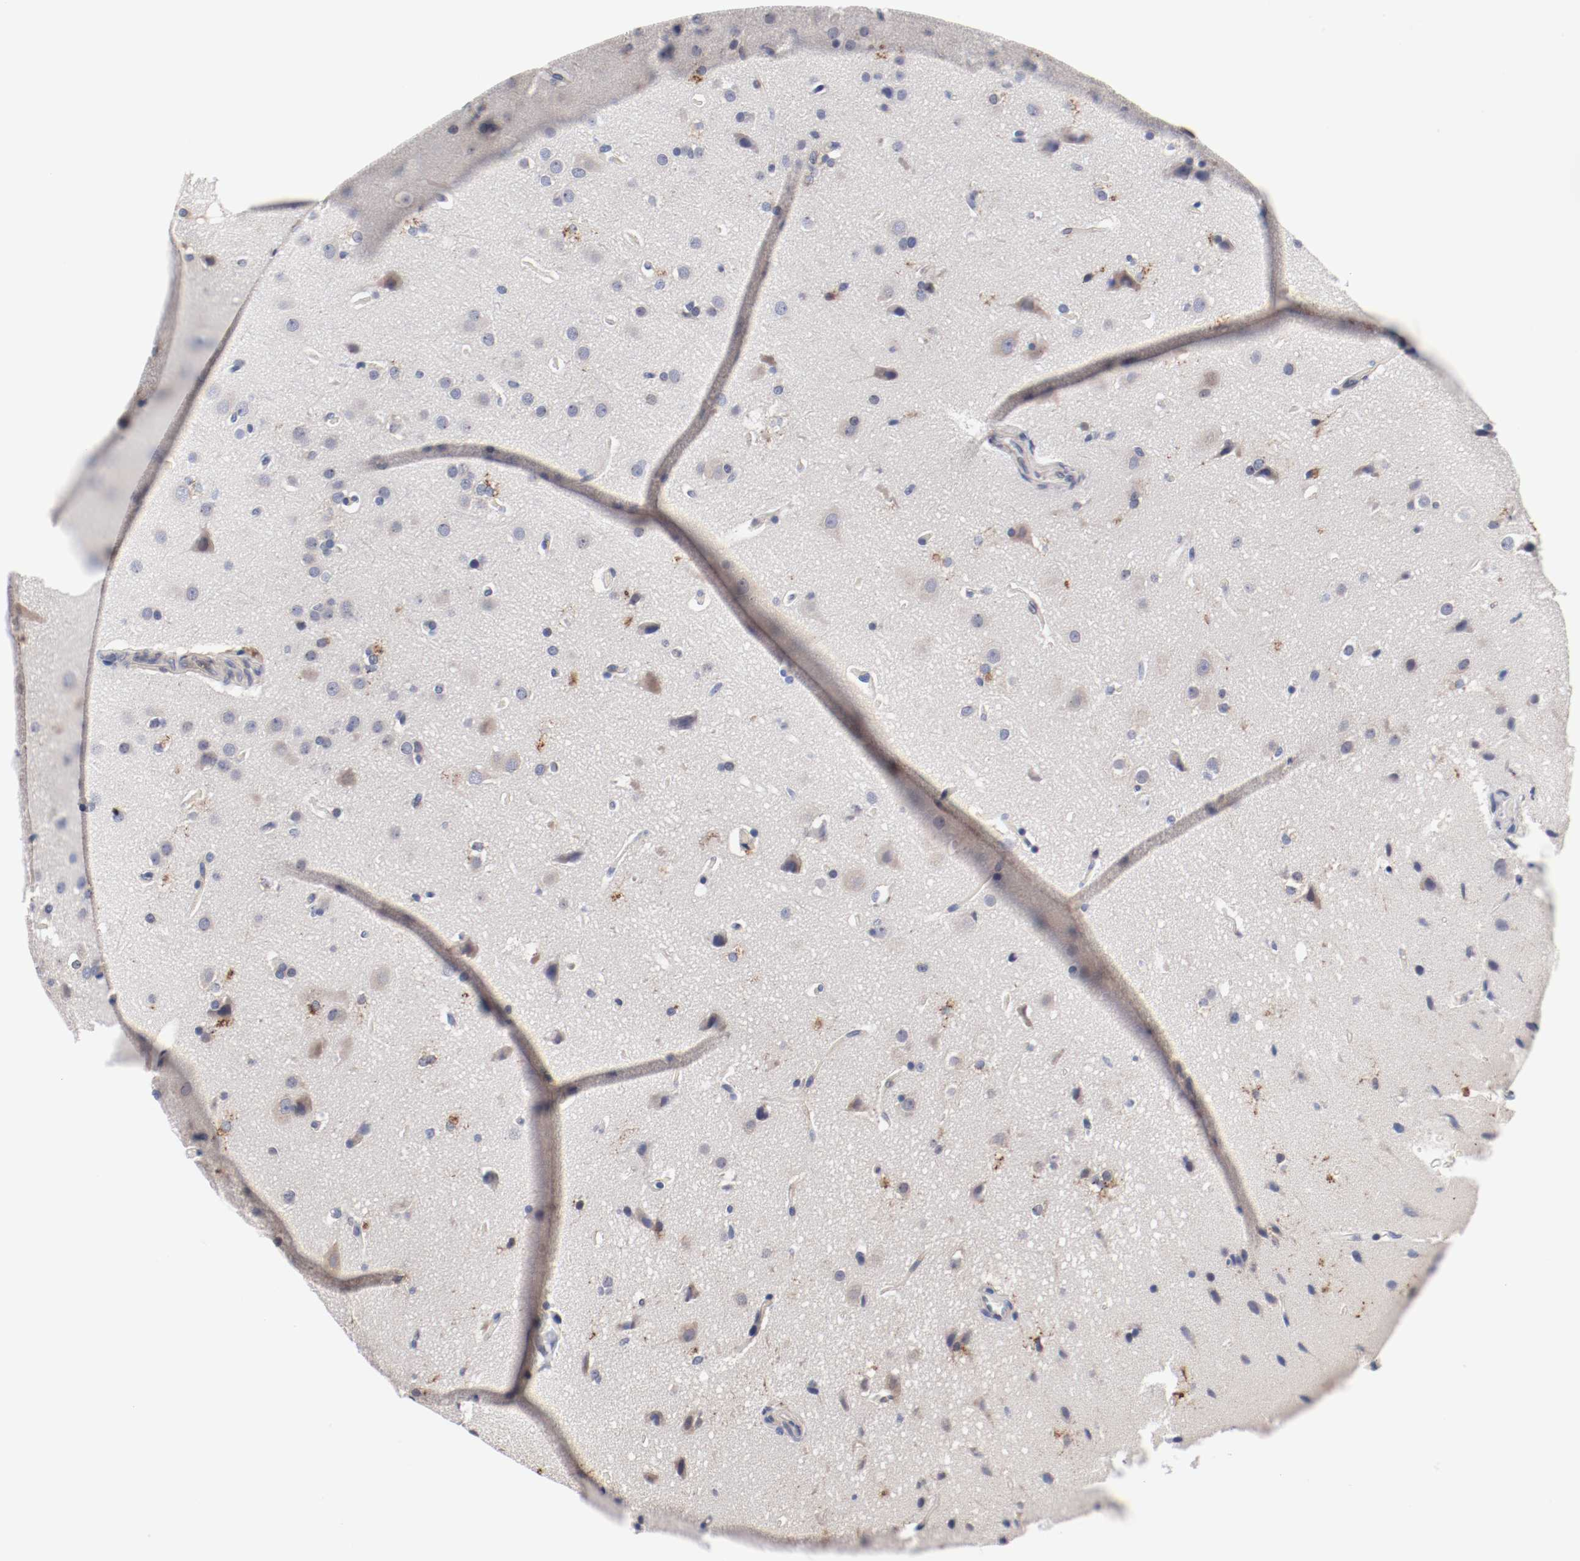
{"staining": {"intensity": "negative", "quantity": "none", "location": "none"}, "tissue": "glioma", "cell_type": "Tumor cells", "image_type": "cancer", "snomed": [{"axis": "morphology", "description": "Glioma, malignant, Low grade"}, {"axis": "topography", "description": "Cerebral cortex"}], "caption": "This is an immunohistochemistry histopathology image of human malignant low-grade glioma. There is no expression in tumor cells.", "gene": "GPR143", "patient": {"sex": "female", "age": 47}}